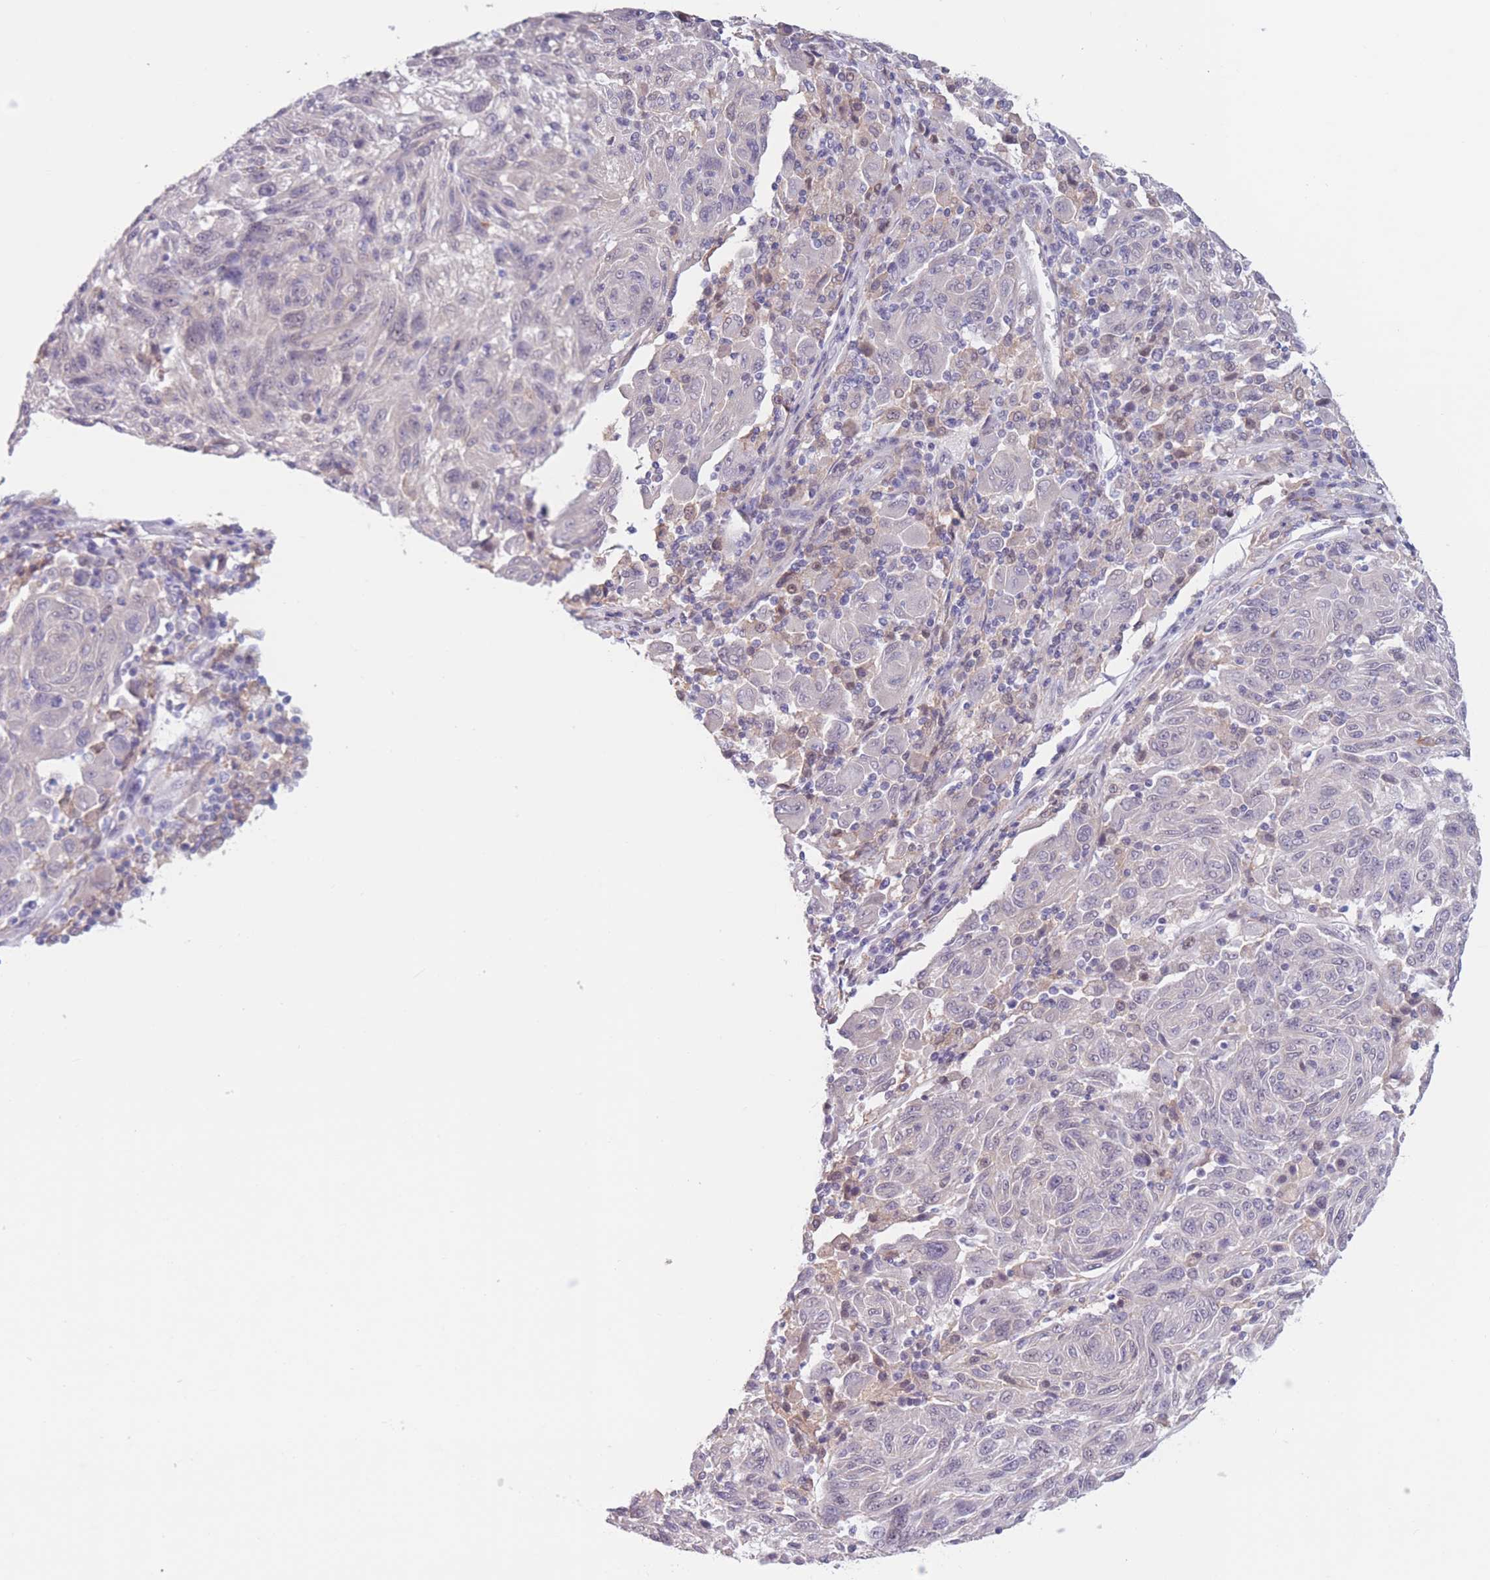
{"staining": {"intensity": "negative", "quantity": "none", "location": "none"}, "tissue": "melanoma", "cell_type": "Tumor cells", "image_type": "cancer", "snomed": [{"axis": "morphology", "description": "Malignant melanoma, NOS"}, {"axis": "topography", "description": "Skin"}], "caption": "Malignant melanoma was stained to show a protein in brown. There is no significant expression in tumor cells.", "gene": "PODXL", "patient": {"sex": "male", "age": 53}}